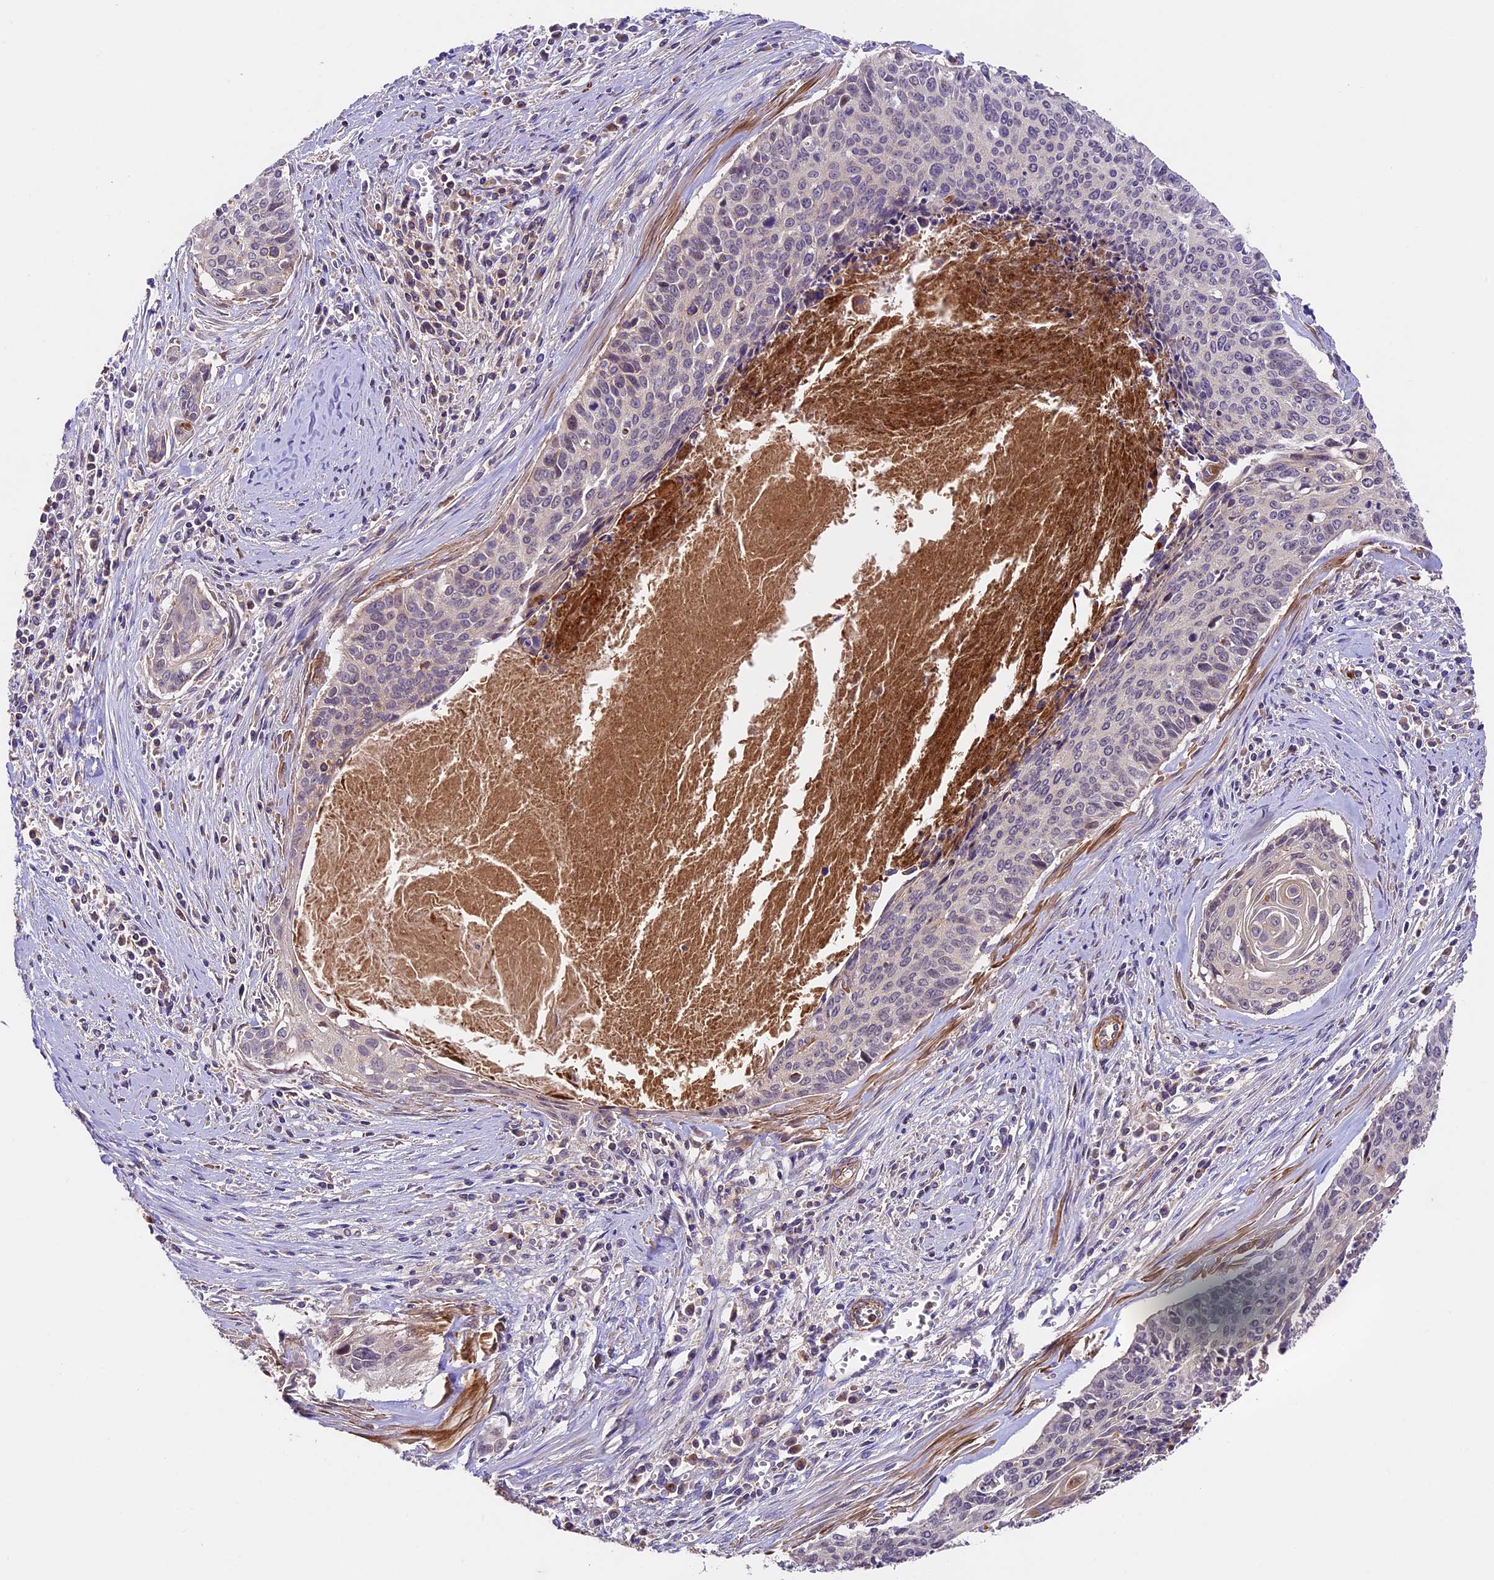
{"staining": {"intensity": "negative", "quantity": "none", "location": "none"}, "tissue": "cervical cancer", "cell_type": "Tumor cells", "image_type": "cancer", "snomed": [{"axis": "morphology", "description": "Squamous cell carcinoma, NOS"}, {"axis": "topography", "description": "Cervix"}], "caption": "Immunohistochemistry photomicrograph of neoplastic tissue: human cervical cancer stained with DAB (3,3'-diaminobenzidine) shows no significant protein expression in tumor cells. Nuclei are stained in blue.", "gene": "TBC1D1", "patient": {"sex": "female", "age": 55}}